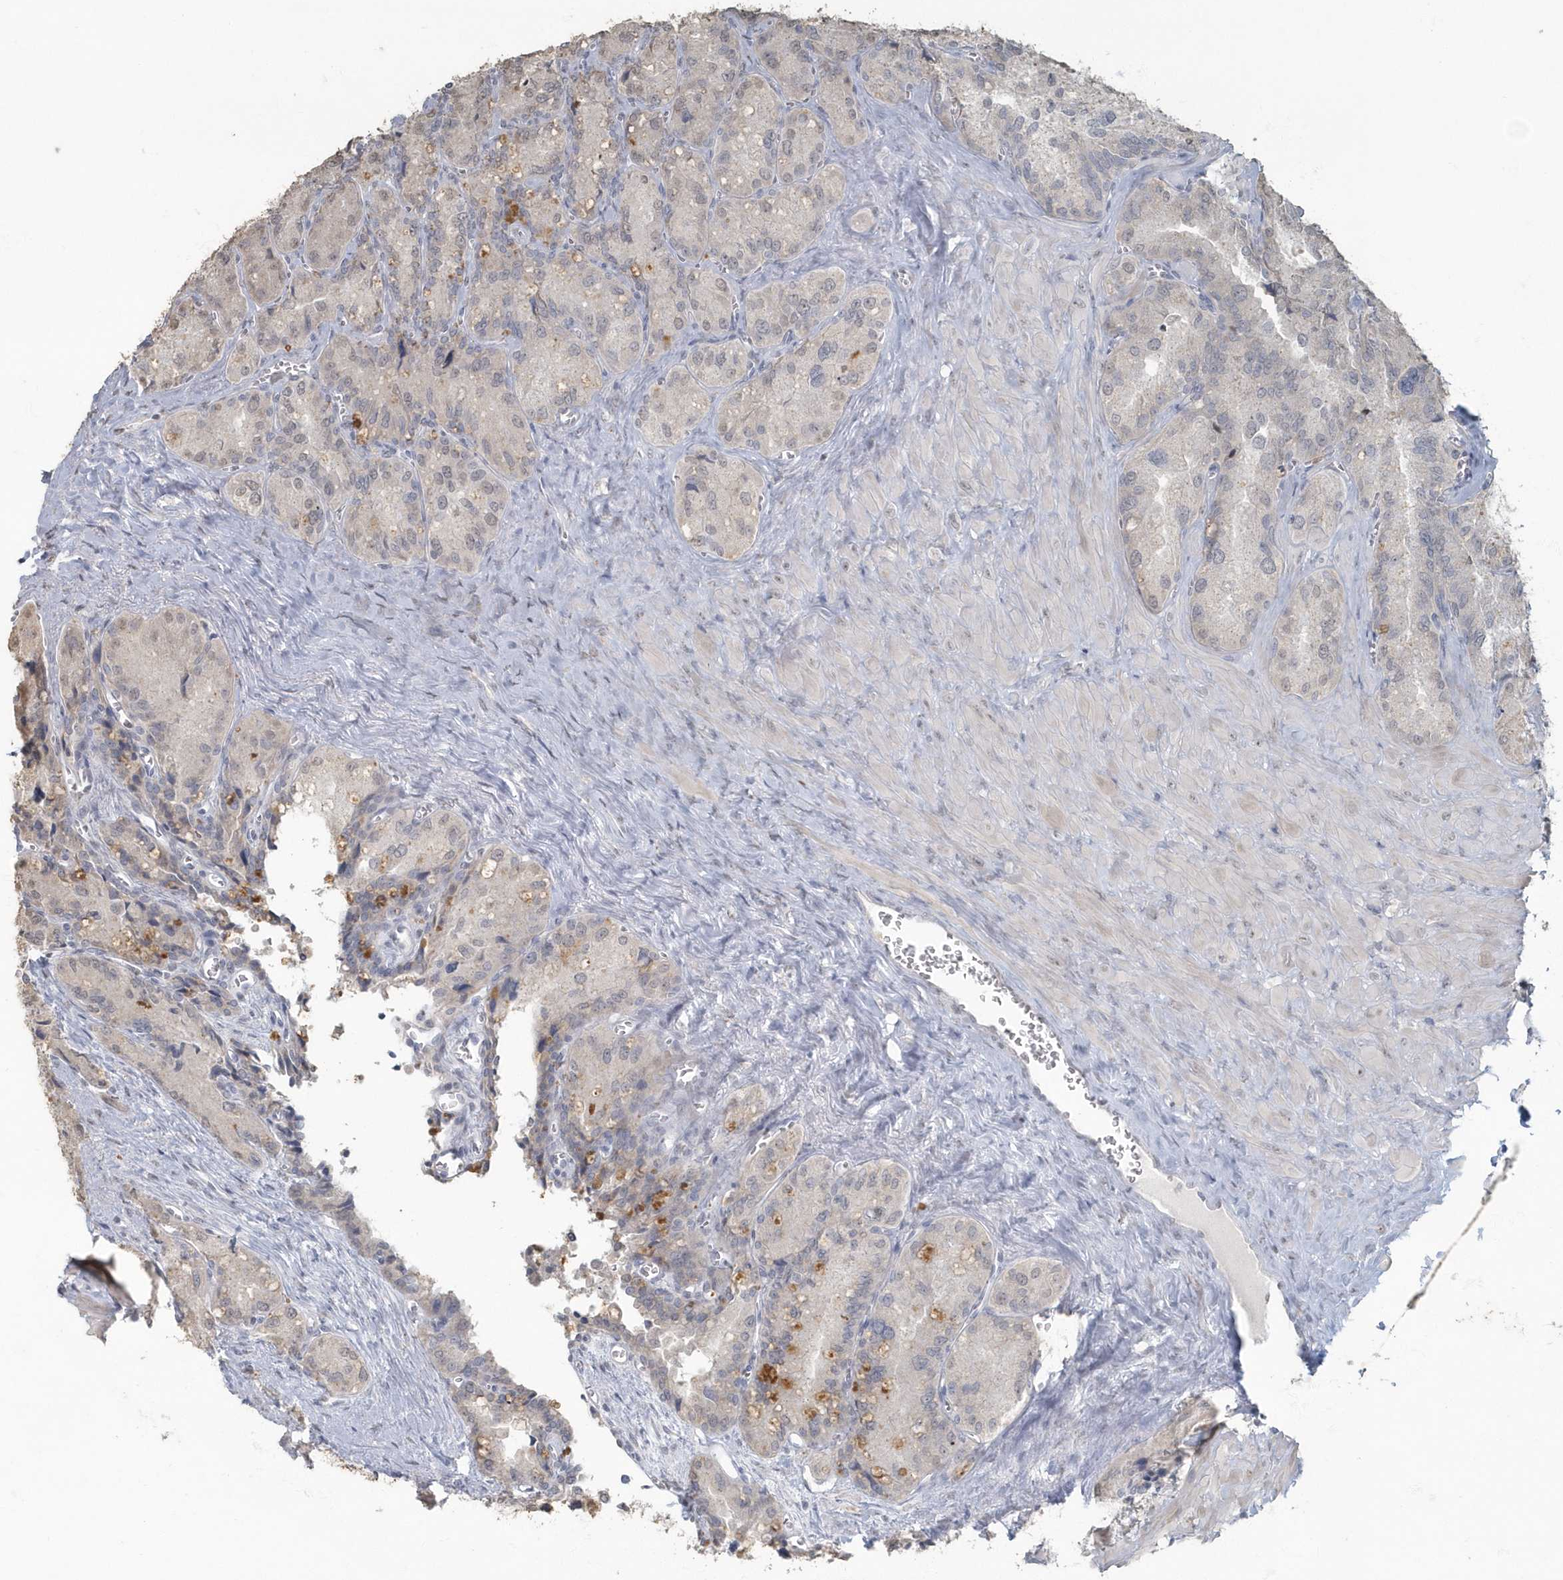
{"staining": {"intensity": "negative", "quantity": "none", "location": "none"}, "tissue": "seminal vesicle", "cell_type": "Glandular cells", "image_type": "normal", "snomed": [{"axis": "morphology", "description": "Normal tissue, NOS"}, {"axis": "topography", "description": "Seminal veicle"}], "caption": "Normal seminal vesicle was stained to show a protein in brown. There is no significant expression in glandular cells. (Brightfield microscopy of DAB immunohistochemistry at high magnification).", "gene": "MYOT", "patient": {"sex": "male", "age": 62}}